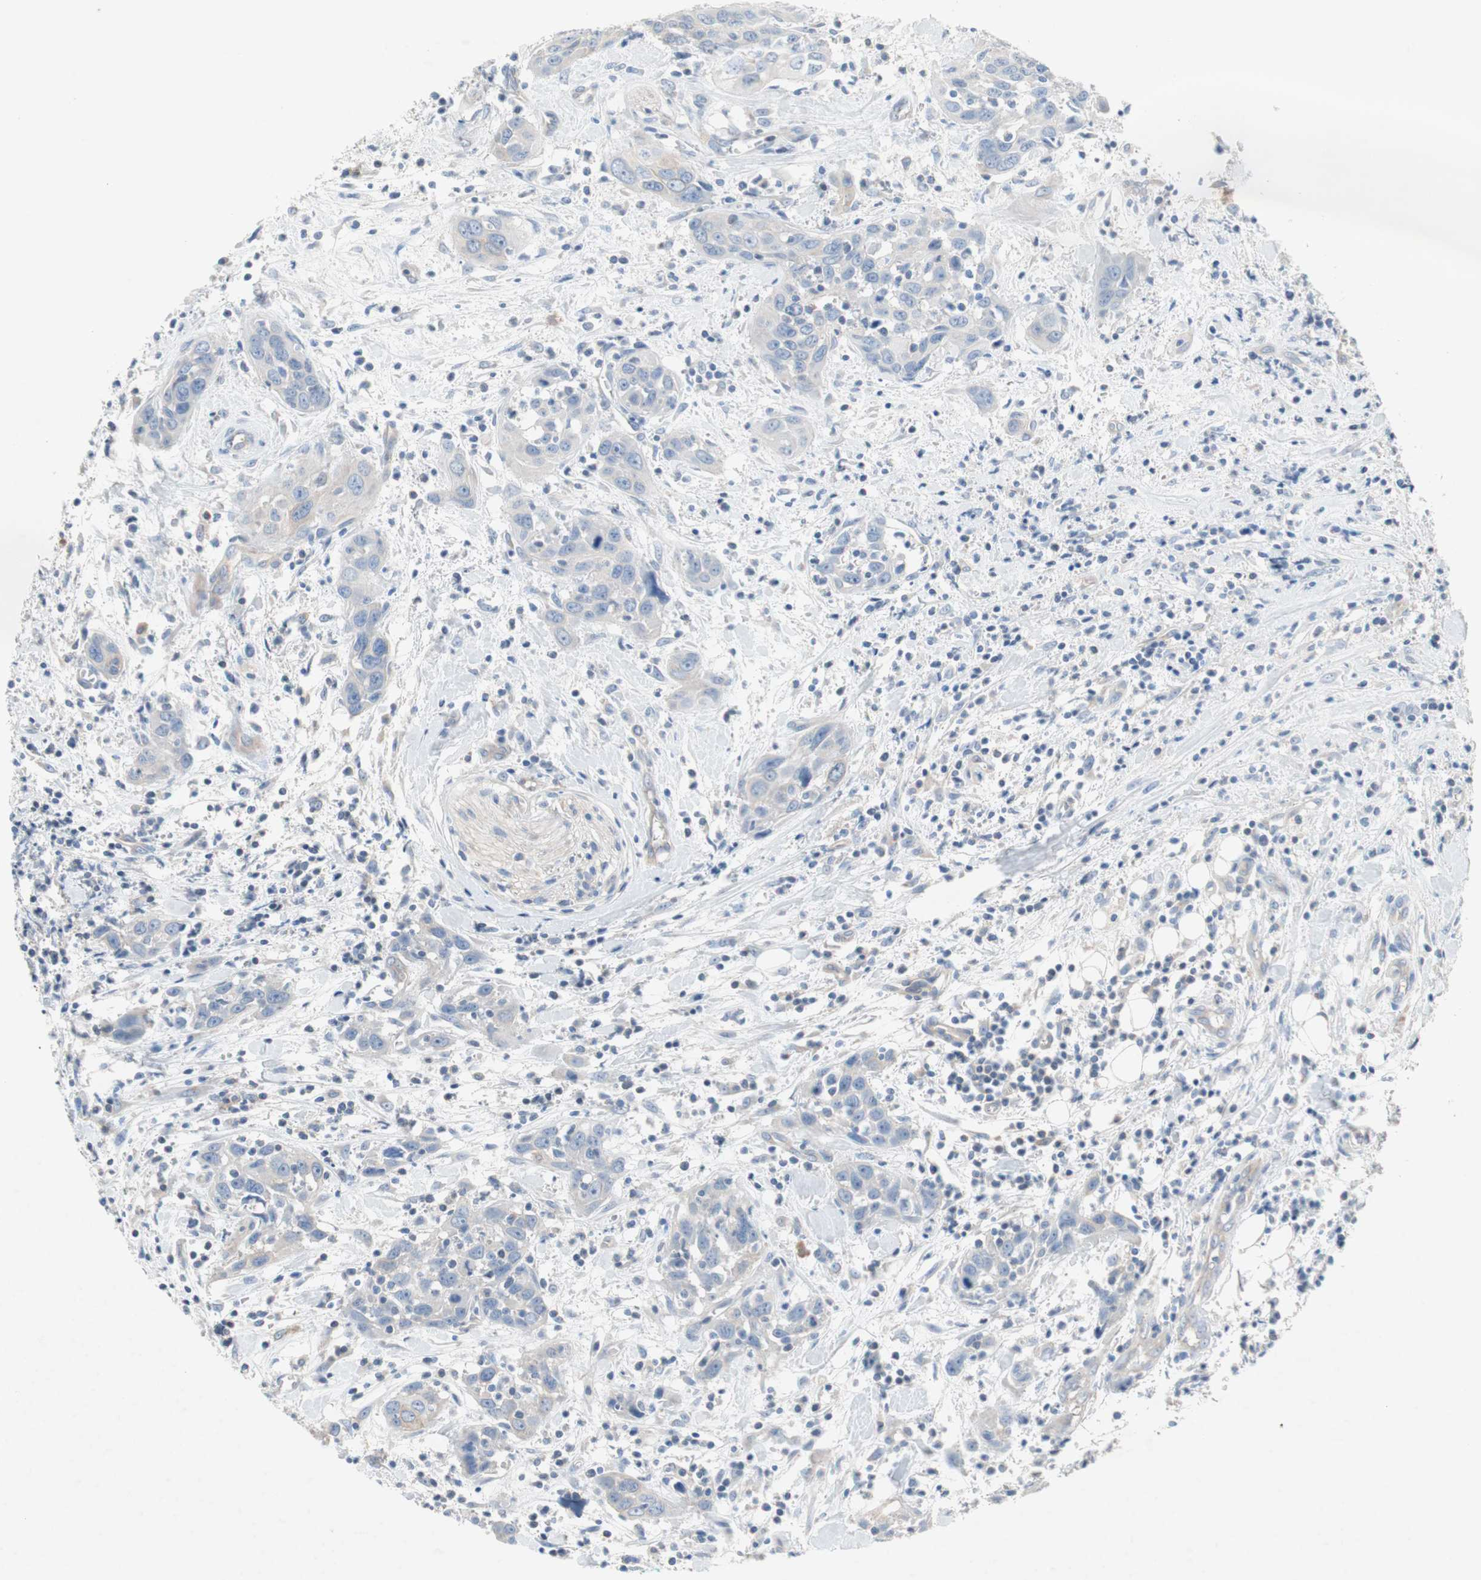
{"staining": {"intensity": "negative", "quantity": "none", "location": "none"}, "tissue": "head and neck cancer", "cell_type": "Tumor cells", "image_type": "cancer", "snomed": [{"axis": "morphology", "description": "Squamous cell carcinoma, NOS"}, {"axis": "topography", "description": "Oral tissue"}, {"axis": "topography", "description": "Head-Neck"}], "caption": "Immunohistochemical staining of head and neck cancer (squamous cell carcinoma) shows no significant positivity in tumor cells. The staining was performed using DAB (3,3'-diaminobenzidine) to visualize the protein expression in brown, while the nuclei were stained in blue with hematoxylin (Magnification: 20x).", "gene": "GLUL", "patient": {"sex": "female", "age": 50}}